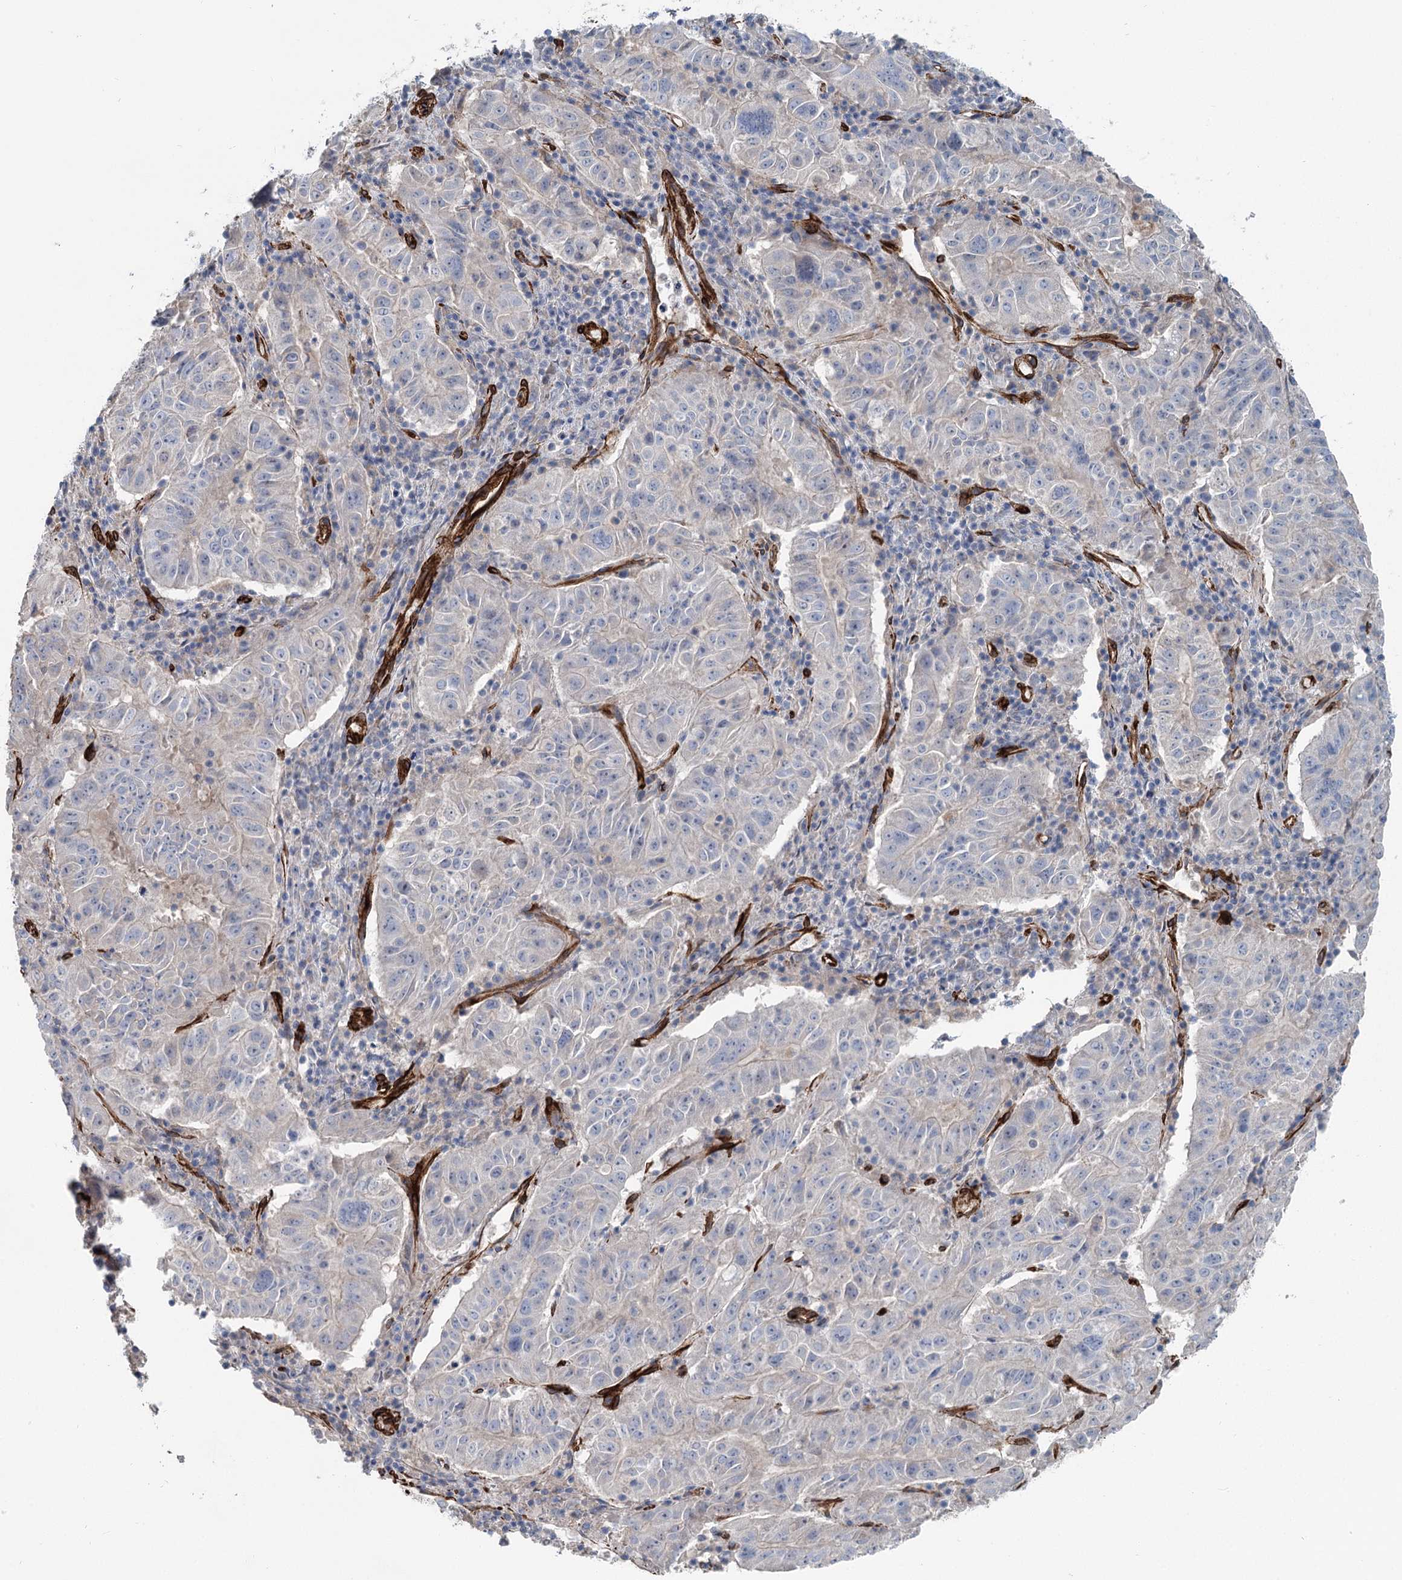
{"staining": {"intensity": "negative", "quantity": "none", "location": "none"}, "tissue": "pancreatic cancer", "cell_type": "Tumor cells", "image_type": "cancer", "snomed": [{"axis": "morphology", "description": "Adenocarcinoma, NOS"}, {"axis": "topography", "description": "Pancreas"}], "caption": "Immunohistochemistry (IHC) of human pancreatic cancer exhibits no staining in tumor cells. Nuclei are stained in blue.", "gene": "IQSEC1", "patient": {"sex": "male", "age": 63}}